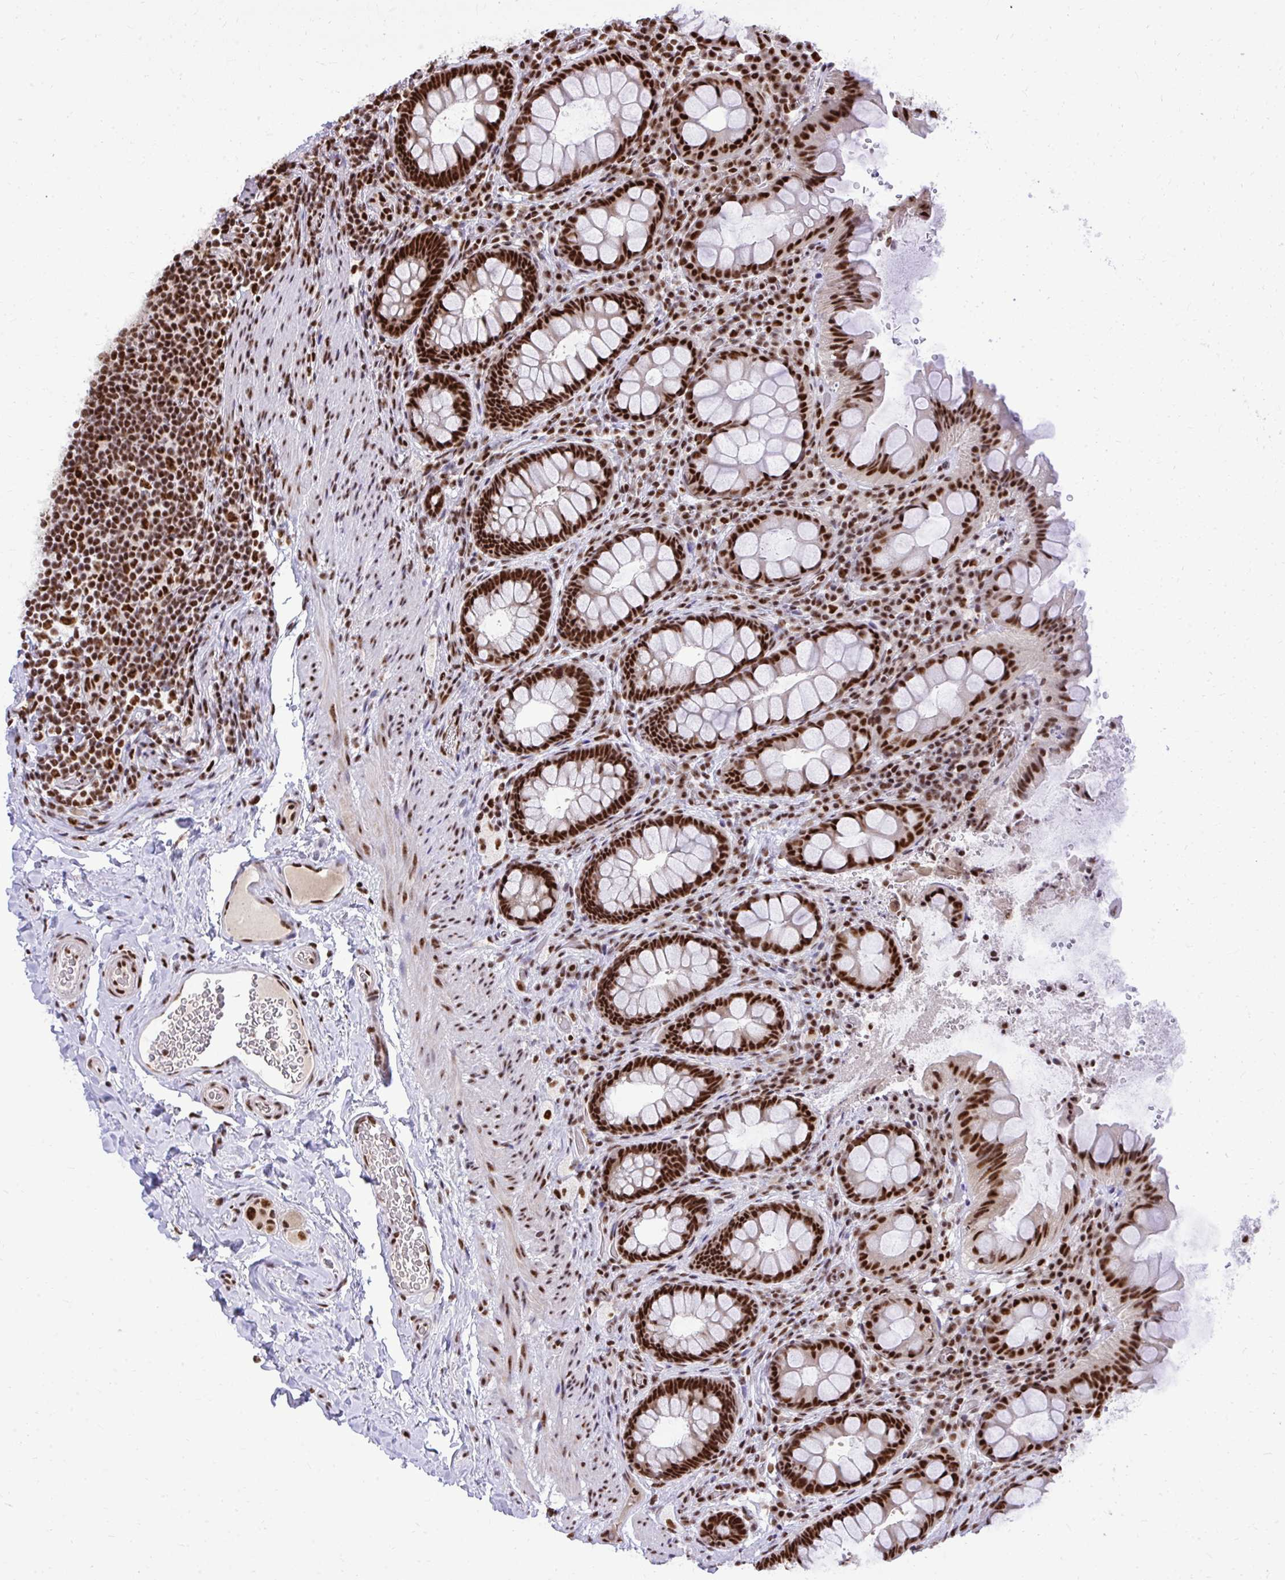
{"staining": {"intensity": "strong", "quantity": ">75%", "location": "nuclear"}, "tissue": "rectum", "cell_type": "Glandular cells", "image_type": "normal", "snomed": [{"axis": "morphology", "description": "Normal tissue, NOS"}, {"axis": "topography", "description": "Rectum"}, {"axis": "topography", "description": "Peripheral nerve tissue"}], "caption": "The immunohistochemical stain highlights strong nuclear staining in glandular cells of unremarkable rectum.", "gene": "PRPF19", "patient": {"sex": "female", "age": 69}}